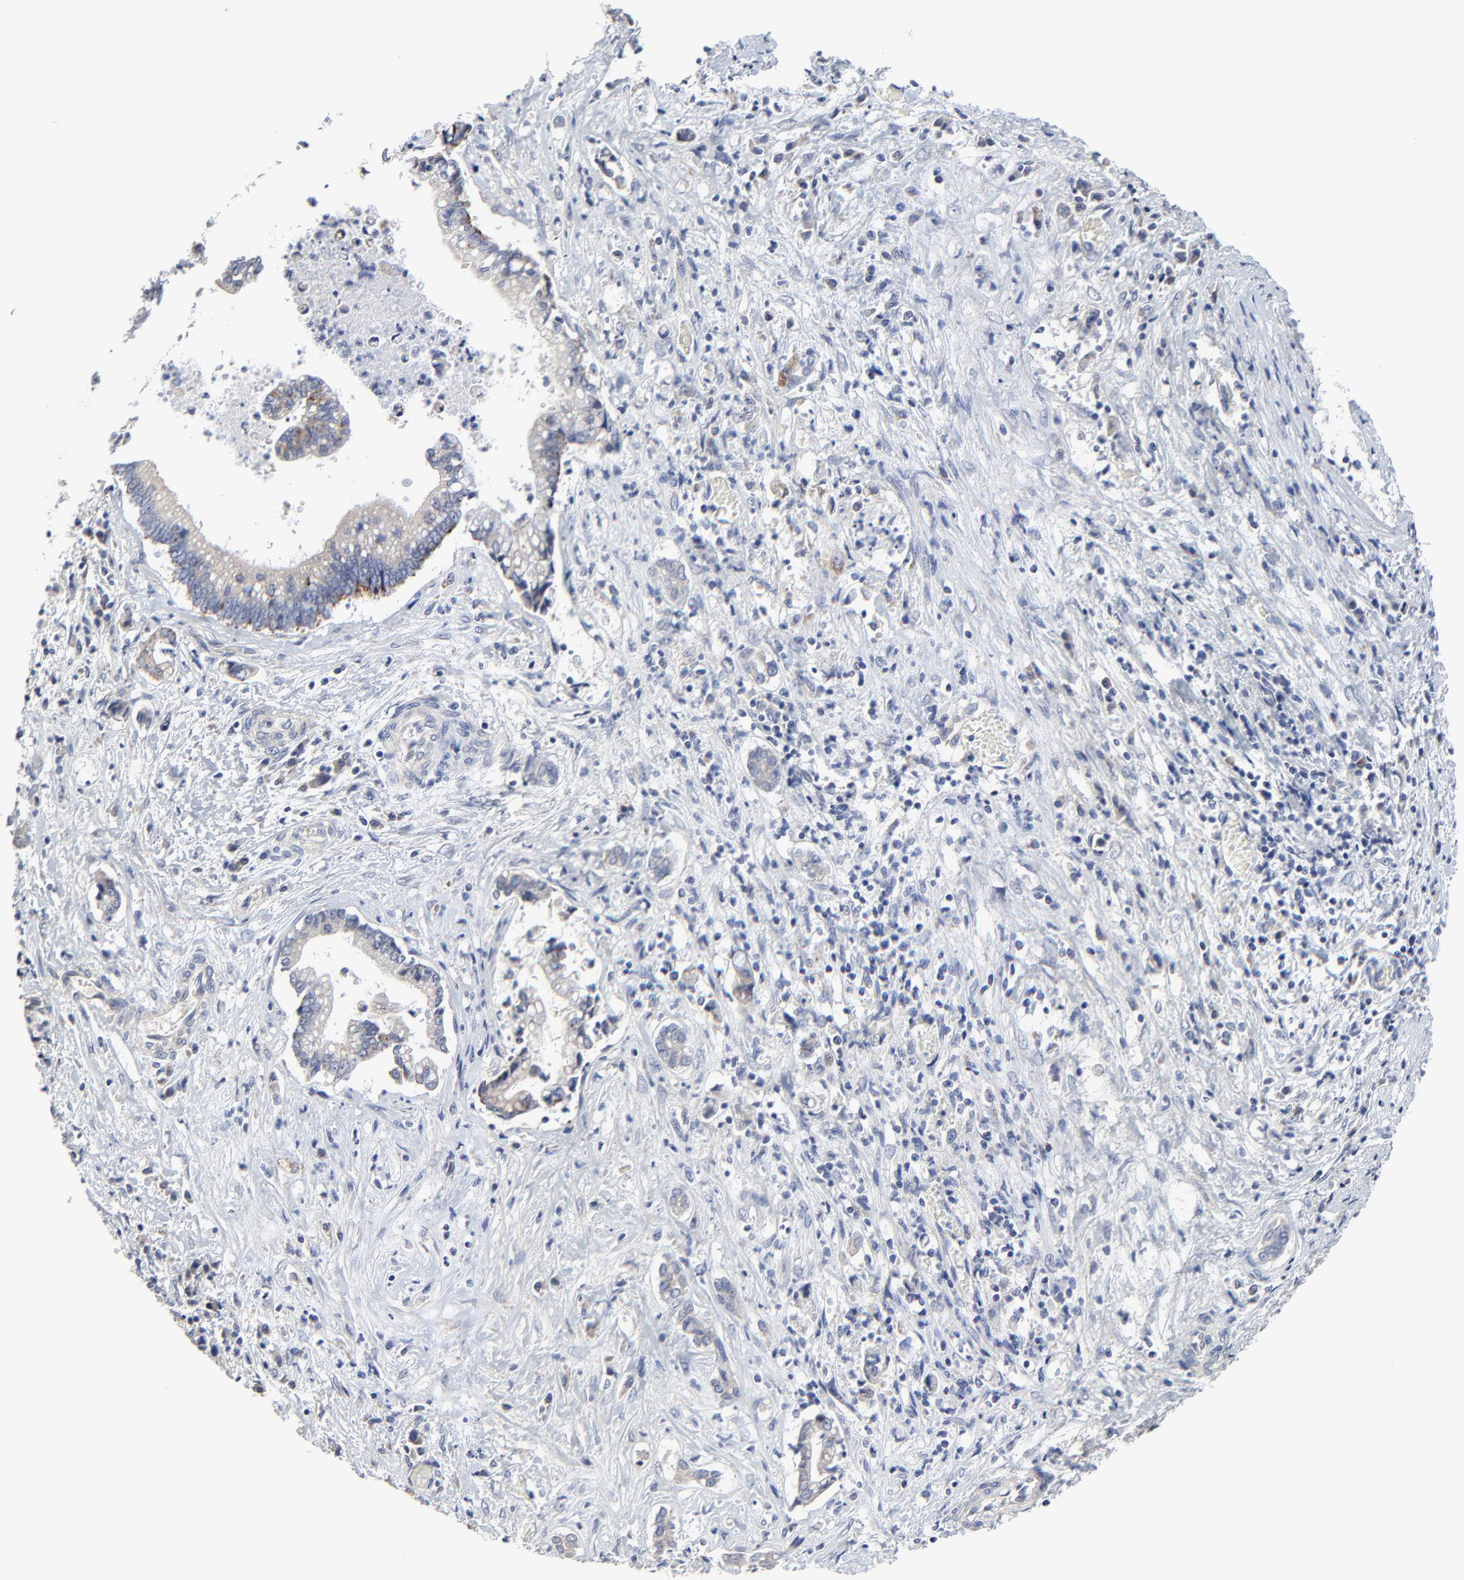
{"staining": {"intensity": "negative", "quantity": "none", "location": "none"}, "tissue": "liver cancer", "cell_type": "Tumor cells", "image_type": "cancer", "snomed": [{"axis": "morphology", "description": "Cholangiocarcinoma"}, {"axis": "topography", "description": "Liver"}], "caption": "Tumor cells show no significant staining in liver cholangiocarcinoma.", "gene": "DHRSX", "patient": {"sex": "male", "age": 57}}